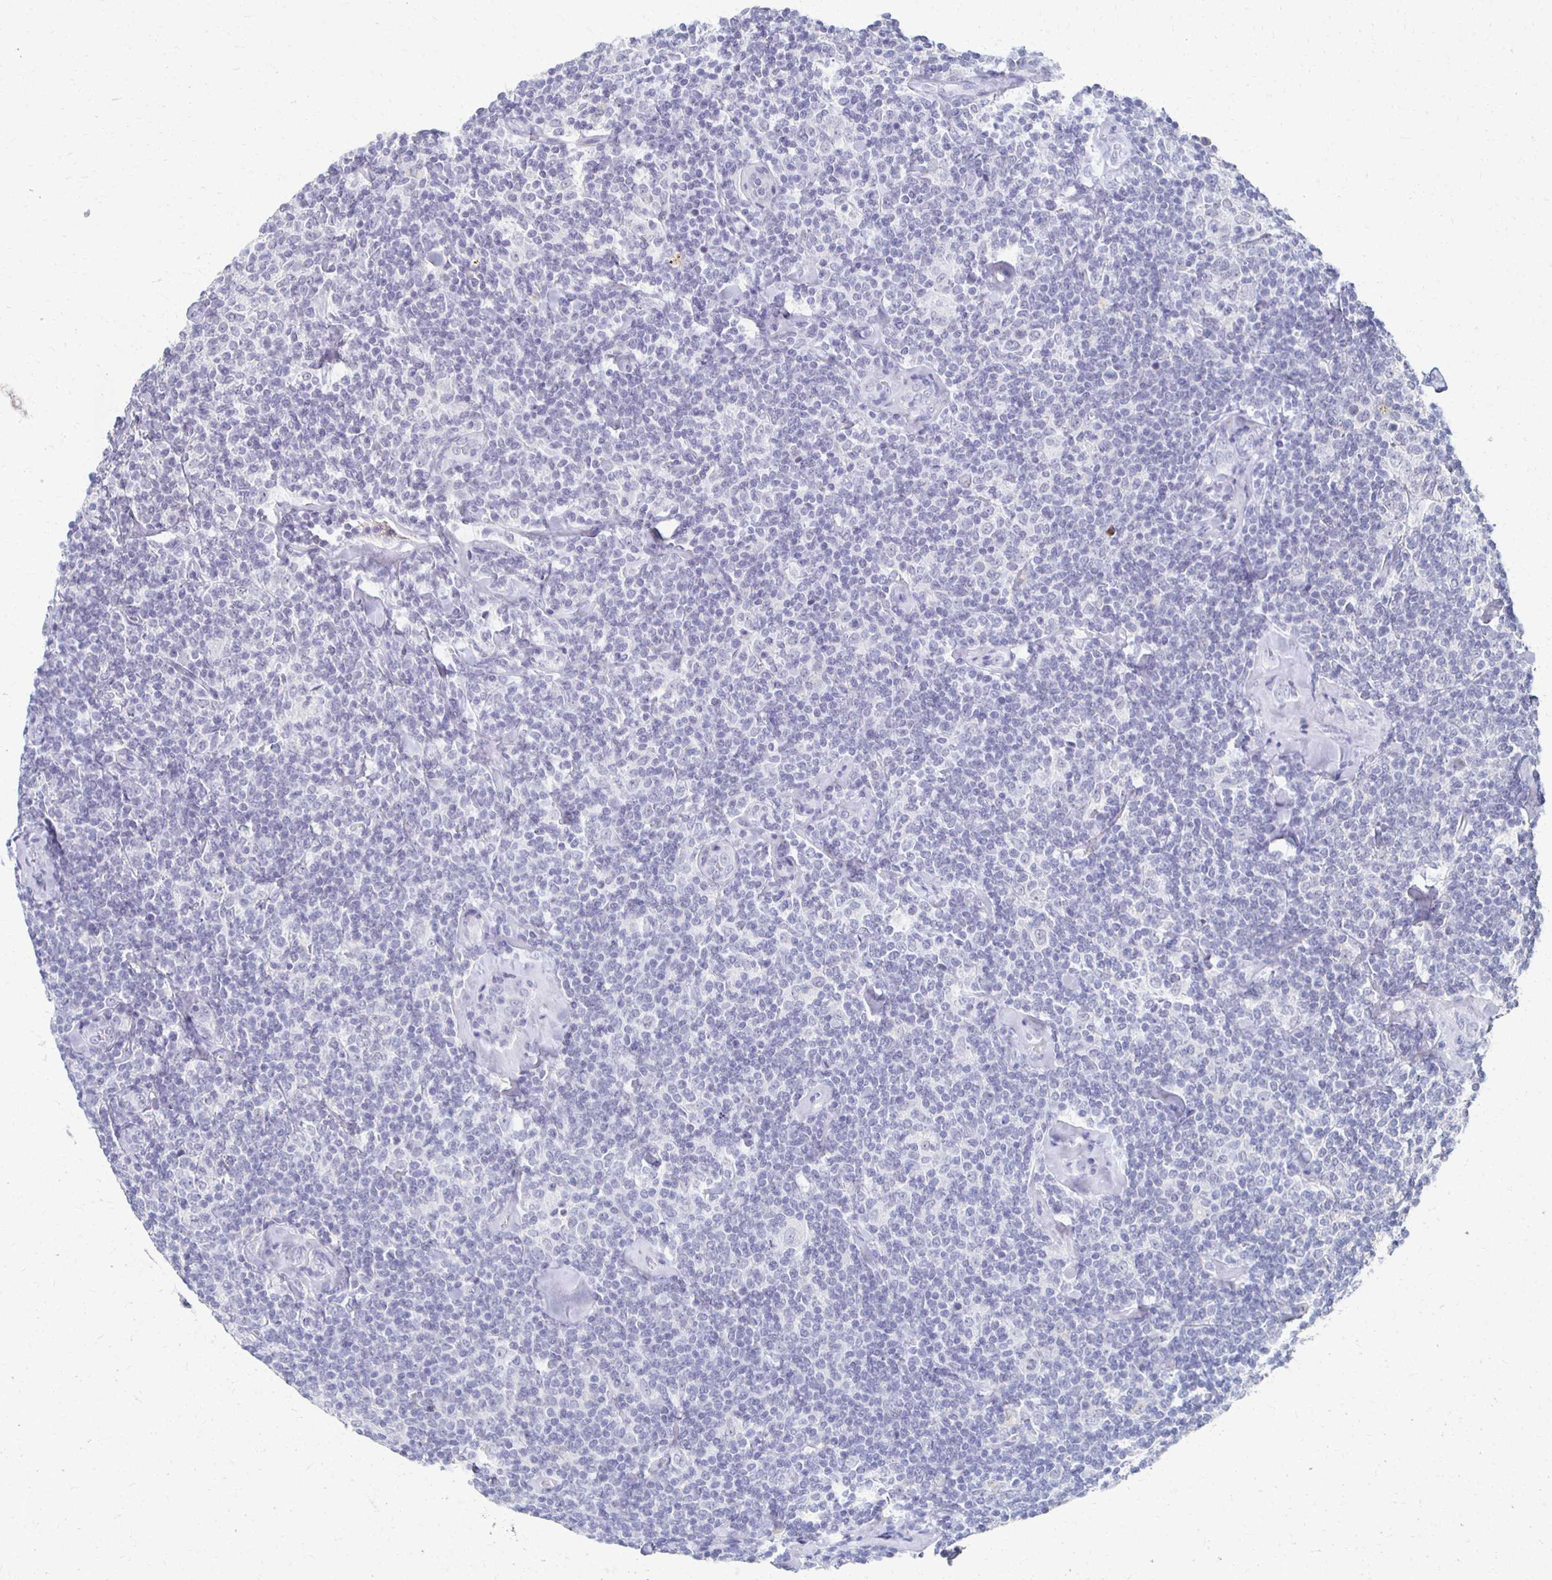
{"staining": {"intensity": "negative", "quantity": "none", "location": "none"}, "tissue": "lymphoma", "cell_type": "Tumor cells", "image_type": "cancer", "snomed": [{"axis": "morphology", "description": "Malignant lymphoma, non-Hodgkin's type, Low grade"}, {"axis": "topography", "description": "Lymph node"}], "caption": "DAB (3,3'-diaminobenzidine) immunohistochemical staining of human malignant lymphoma, non-Hodgkin's type (low-grade) shows no significant staining in tumor cells. (Stains: DAB (3,3'-diaminobenzidine) IHC with hematoxylin counter stain, Microscopy: brightfield microscopy at high magnification).", "gene": "CXCR2", "patient": {"sex": "female", "age": 56}}